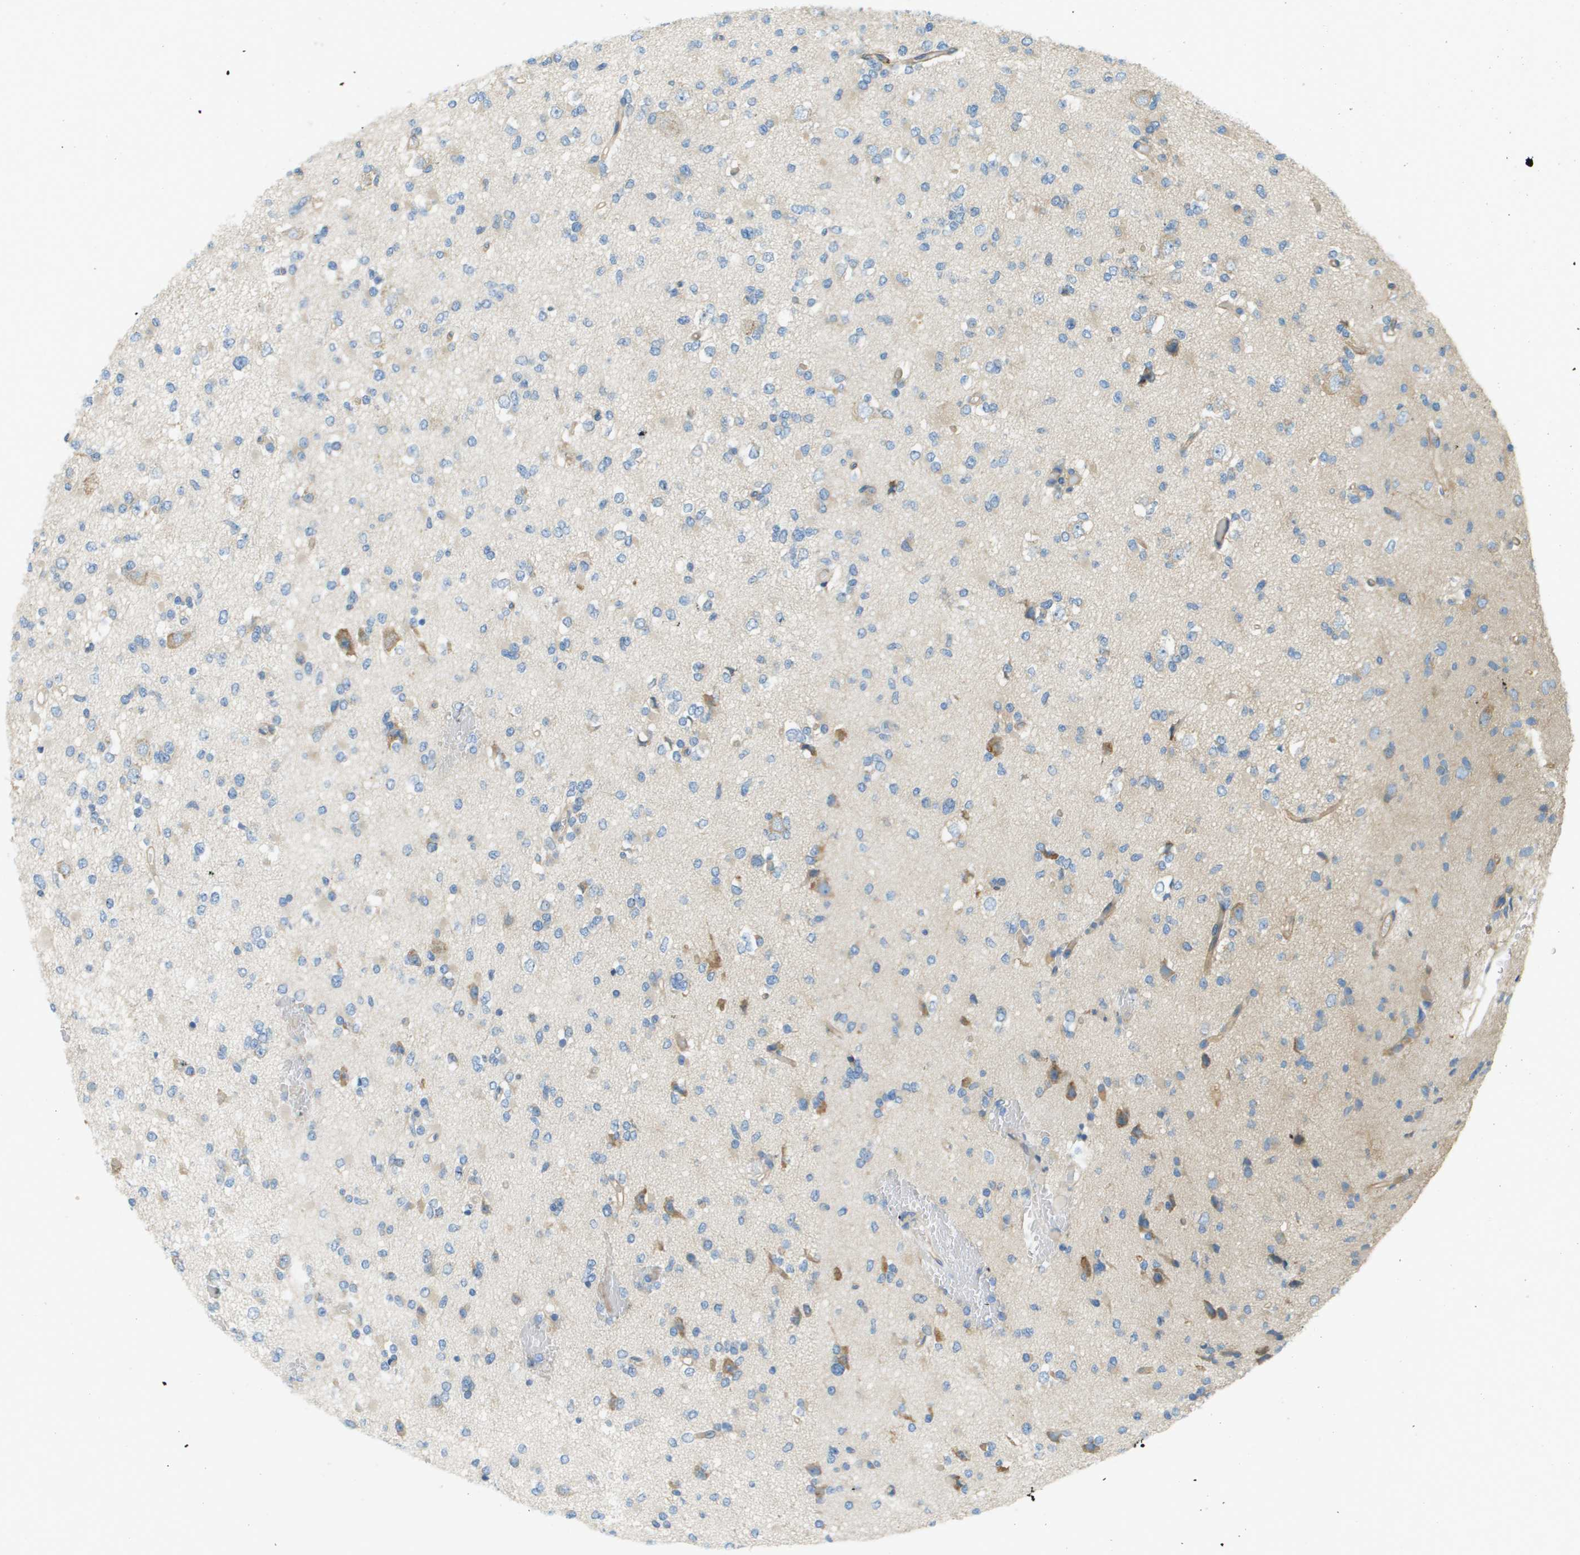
{"staining": {"intensity": "negative", "quantity": "none", "location": "none"}, "tissue": "glioma", "cell_type": "Tumor cells", "image_type": "cancer", "snomed": [{"axis": "morphology", "description": "Glioma, malignant, Low grade"}, {"axis": "topography", "description": "Brain"}], "caption": "Immunohistochemistry (IHC) micrograph of neoplastic tissue: human glioma stained with DAB displays no significant protein expression in tumor cells.", "gene": "DNAJB11", "patient": {"sex": "female", "age": 22}}